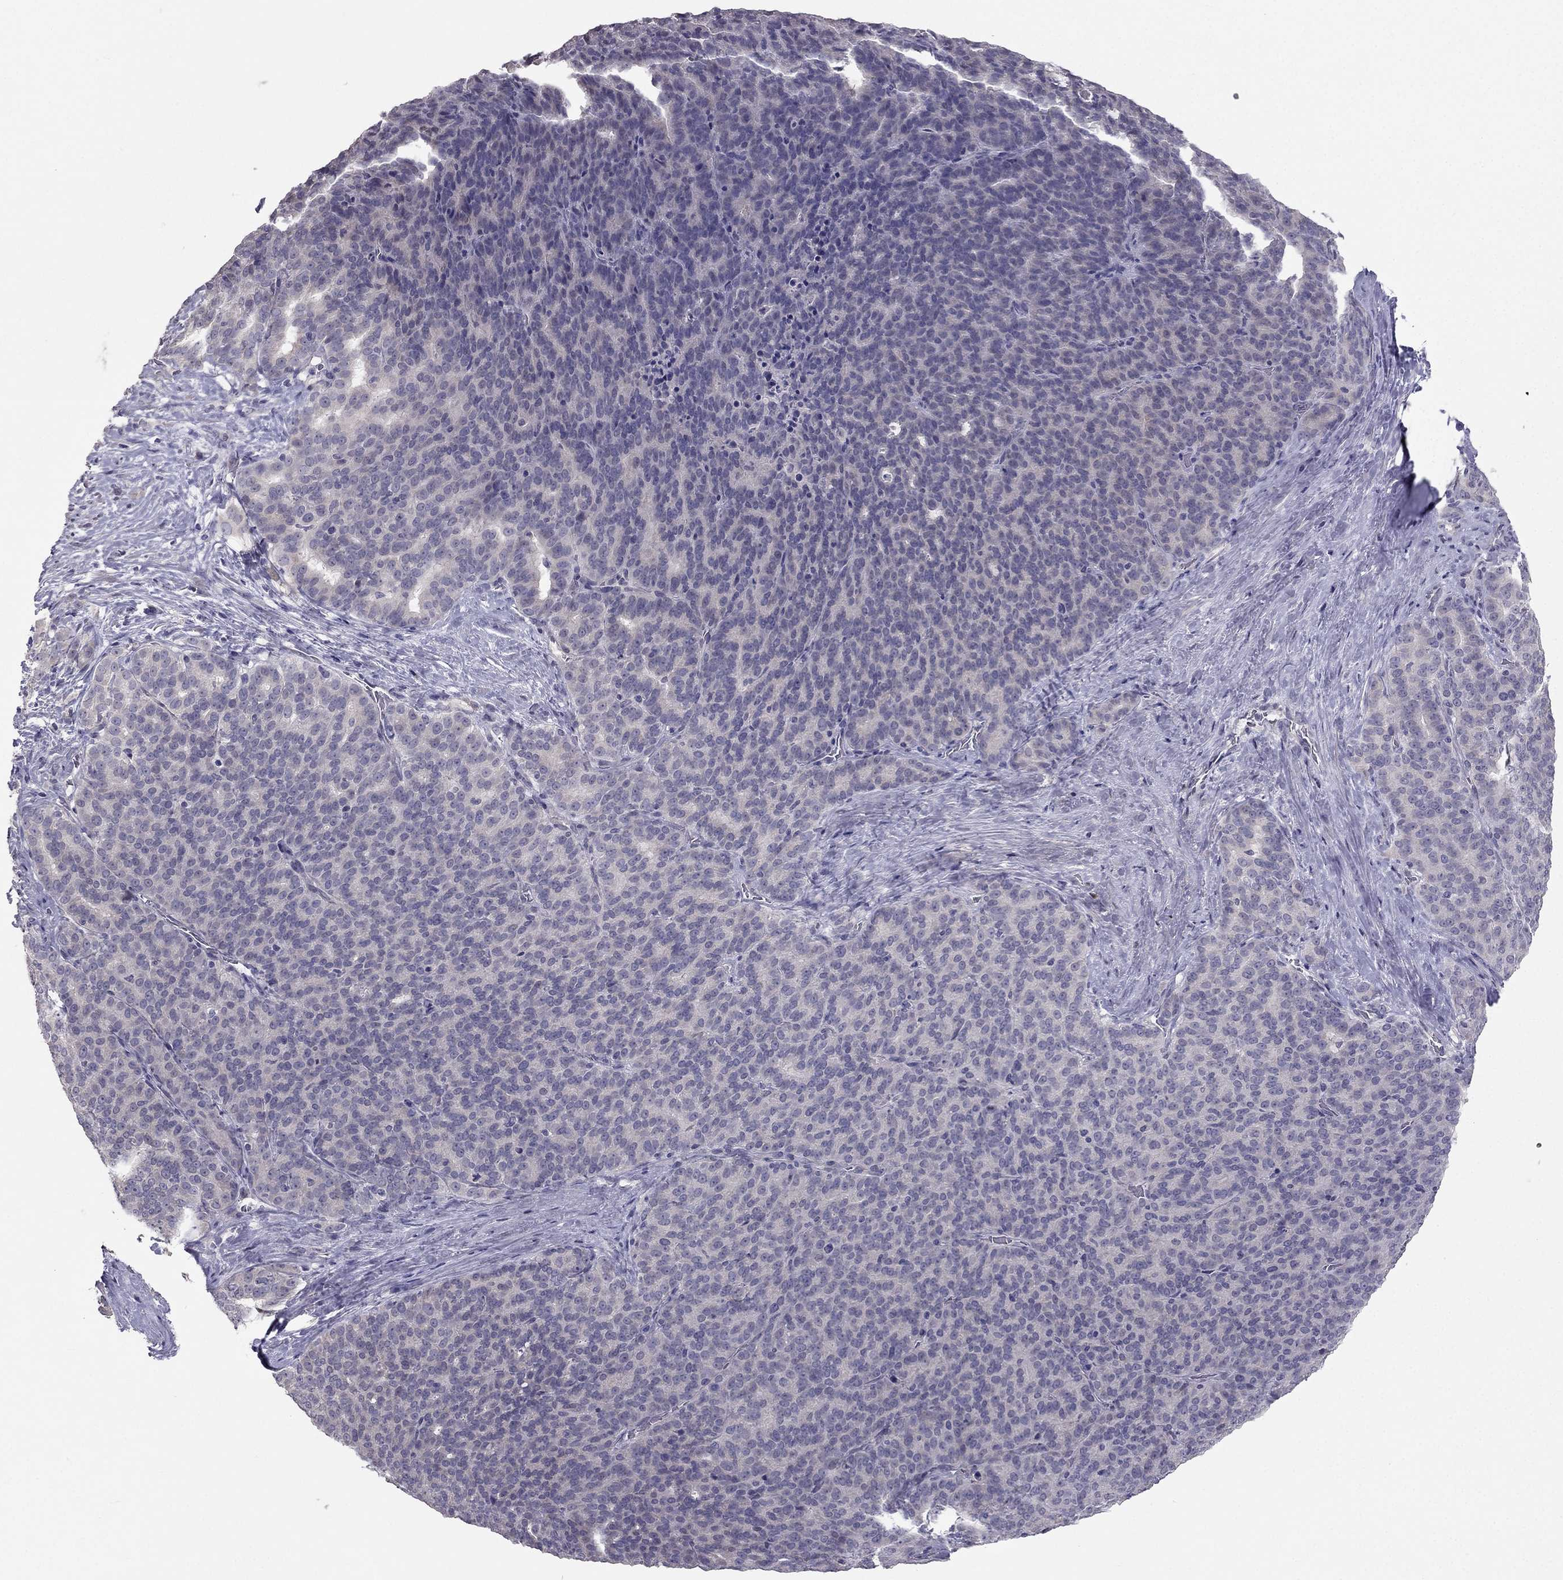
{"staining": {"intensity": "negative", "quantity": "none", "location": "none"}, "tissue": "liver cancer", "cell_type": "Tumor cells", "image_type": "cancer", "snomed": [{"axis": "morphology", "description": "Cholangiocarcinoma"}, {"axis": "topography", "description": "Liver"}], "caption": "There is no significant expression in tumor cells of liver cancer (cholangiocarcinoma).", "gene": "HSFX1", "patient": {"sex": "female", "age": 47}}